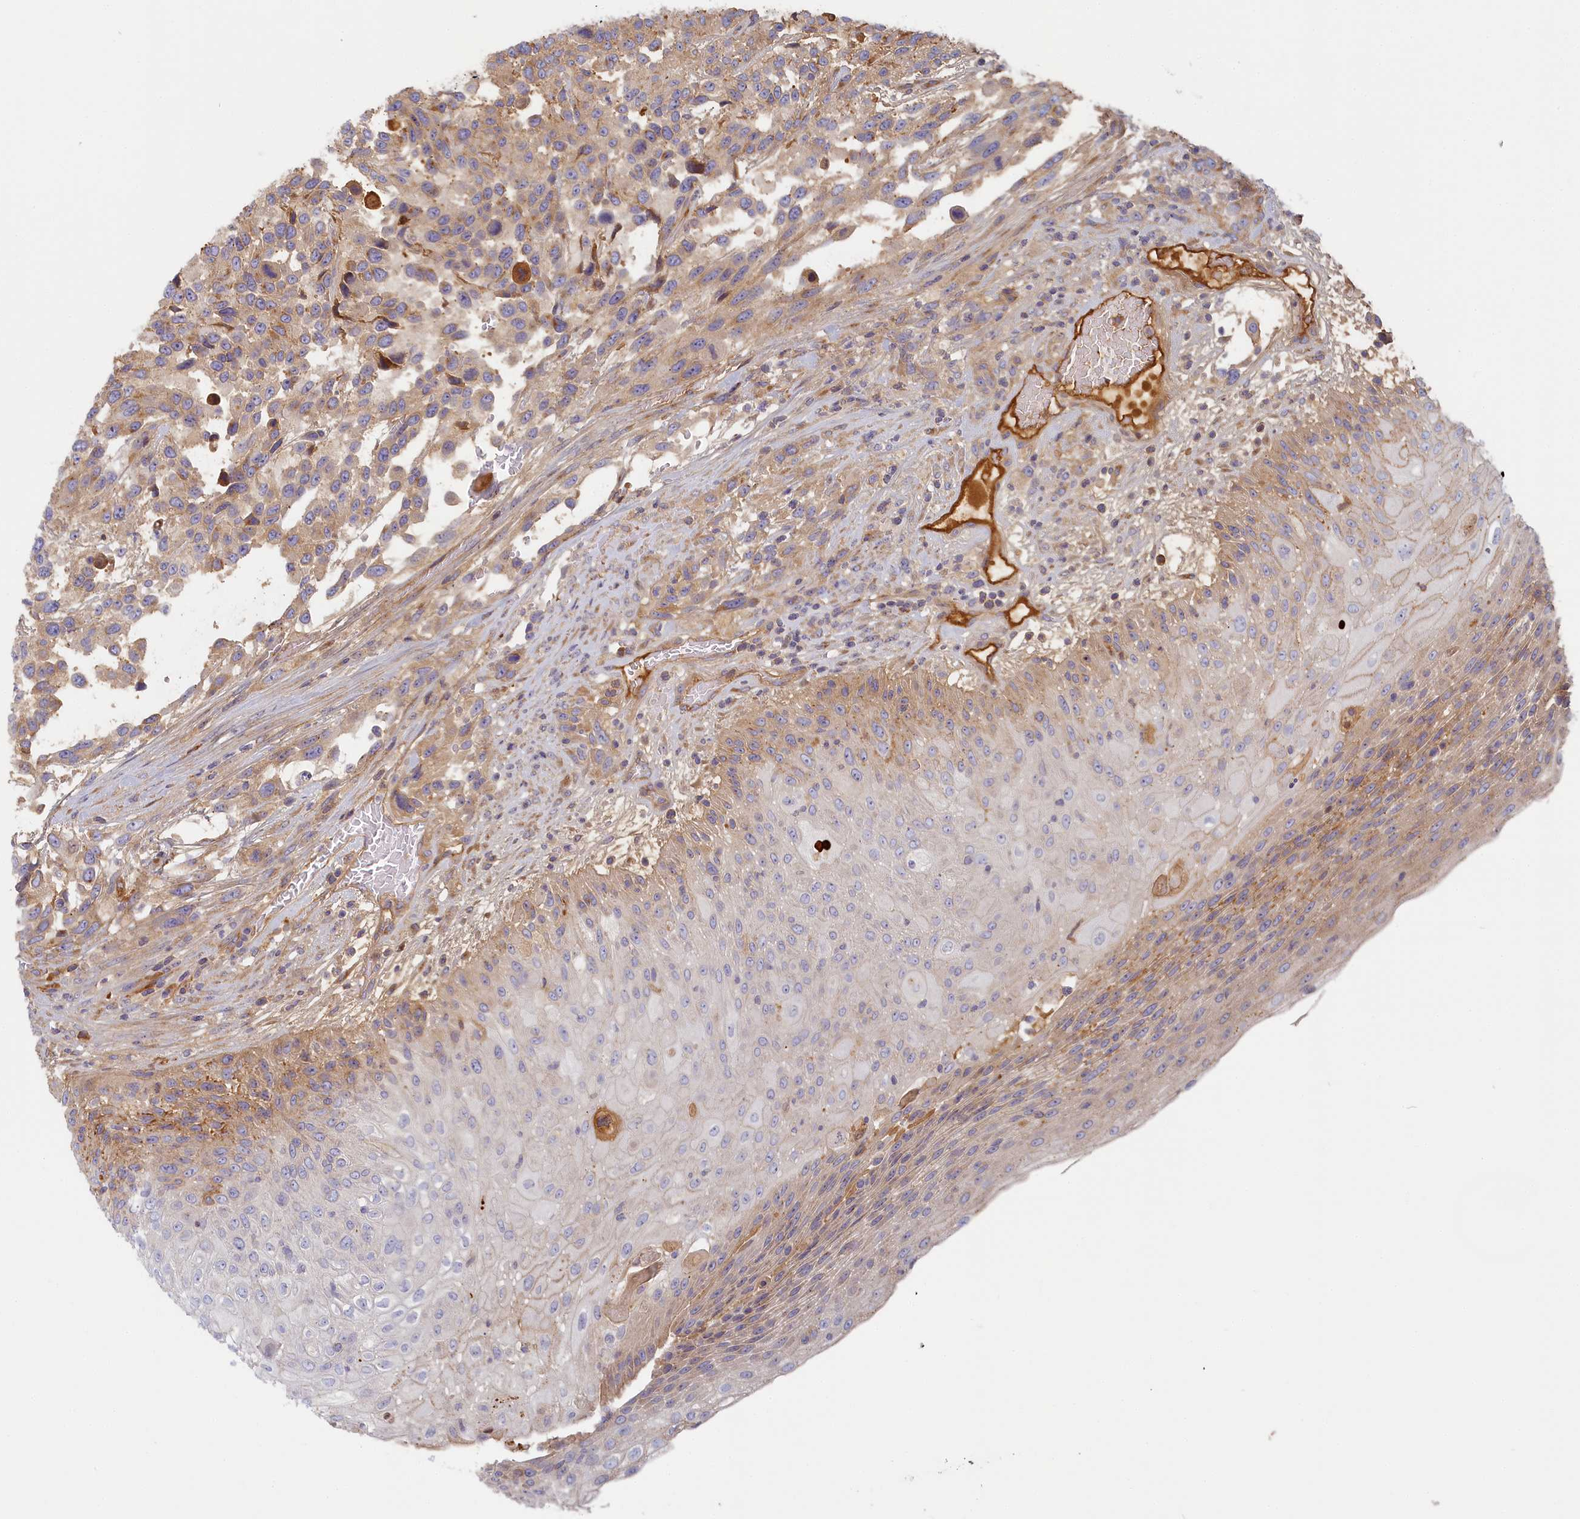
{"staining": {"intensity": "moderate", "quantity": "<25%", "location": "cytoplasmic/membranous"}, "tissue": "urothelial cancer", "cell_type": "Tumor cells", "image_type": "cancer", "snomed": [{"axis": "morphology", "description": "Urothelial carcinoma, High grade"}, {"axis": "topography", "description": "Urinary bladder"}], "caption": "Immunohistochemical staining of human urothelial cancer shows moderate cytoplasmic/membranous protein positivity in approximately <25% of tumor cells.", "gene": "STX16", "patient": {"sex": "female", "age": 70}}